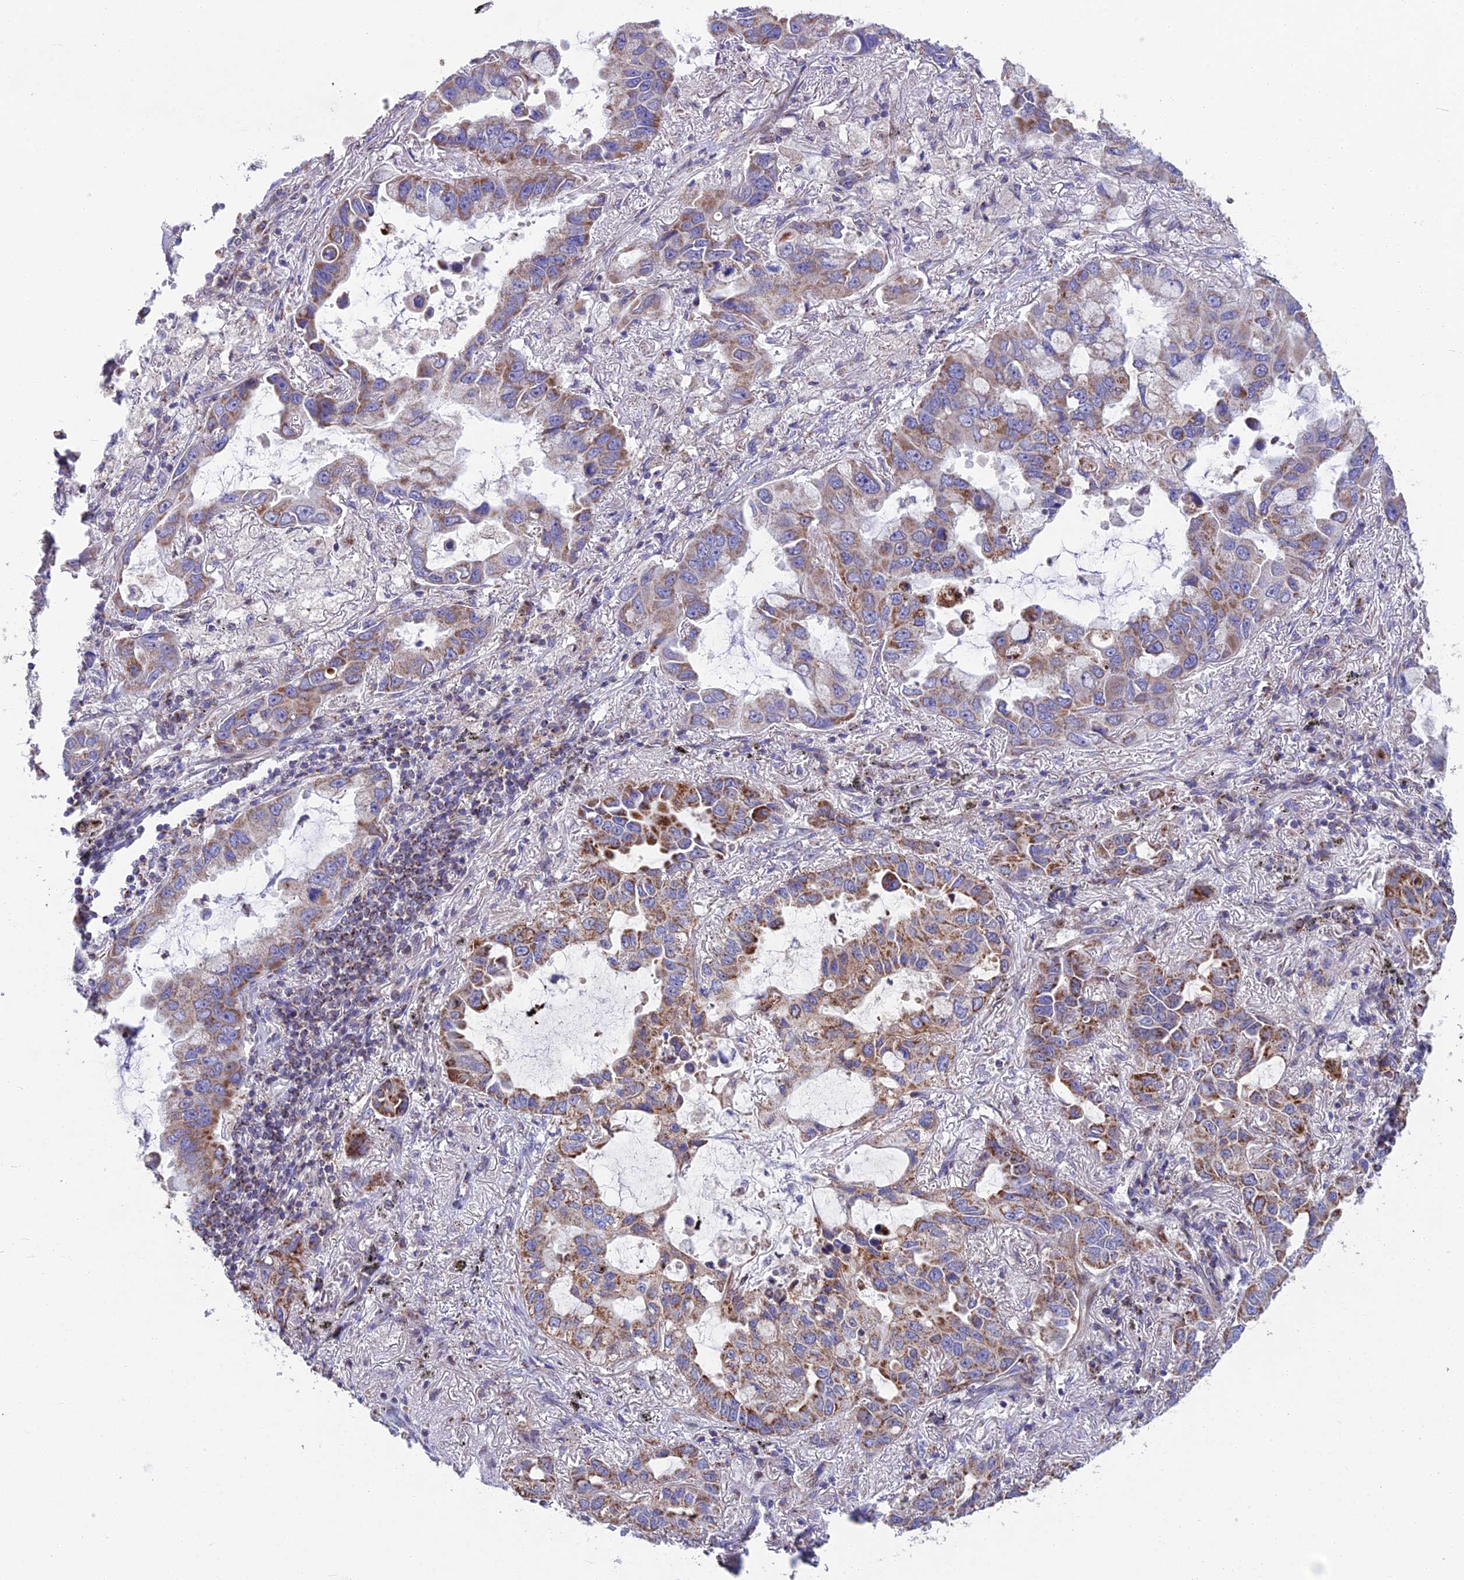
{"staining": {"intensity": "moderate", "quantity": ">75%", "location": "cytoplasmic/membranous"}, "tissue": "lung cancer", "cell_type": "Tumor cells", "image_type": "cancer", "snomed": [{"axis": "morphology", "description": "Adenocarcinoma, NOS"}, {"axis": "topography", "description": "Lung"}], "caption": "Lung cancer stained for a protein exhibits moderate cytoplasmic/membranous positivity in tumor cells.", "gene": "CS", "patient": {"sex": "male", "age": 64}}